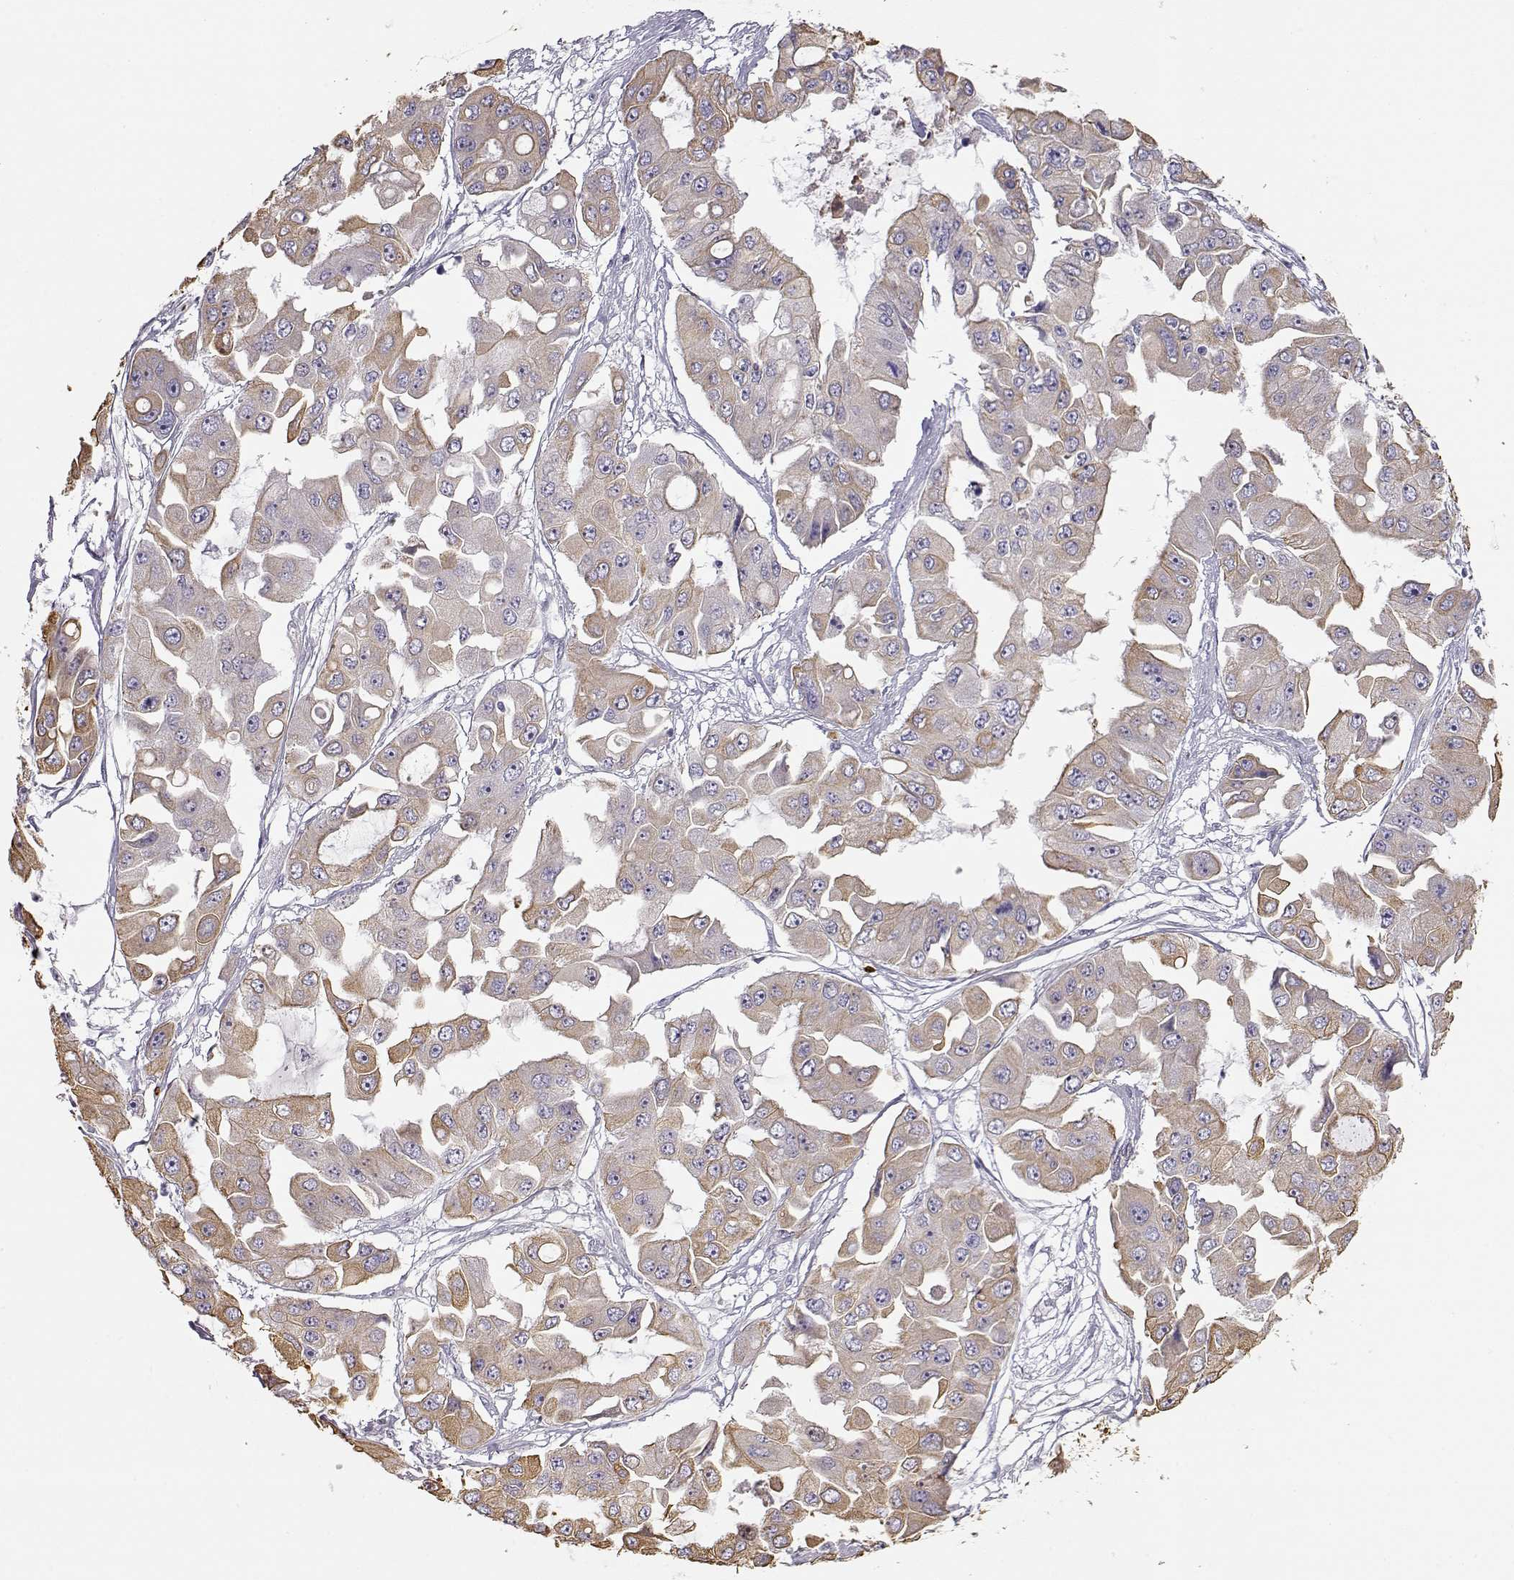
{"staining": {"intensity": "weak", "quantity": "25%-75%", "location": "cytoplasmic/membranous"}, "tissue": "ovarian cancer", "cell_type": "Tumor cells", "image_type": "cancer", "snomed": [{"axis": "morphology", "description": "Cystadenocarcinoma, serous, NOS"}, {"axis": "topography", "description": "Ovary"}], "caption": "Protein positivity by immunohistochemistry displays weak cytoplasmic/membranous positivity in about 25%-75% of tumor cells in ovarian serous cystadenocarcinoma.", "gene": "S100B", "patient": {"sex": "female", "age": 56}}